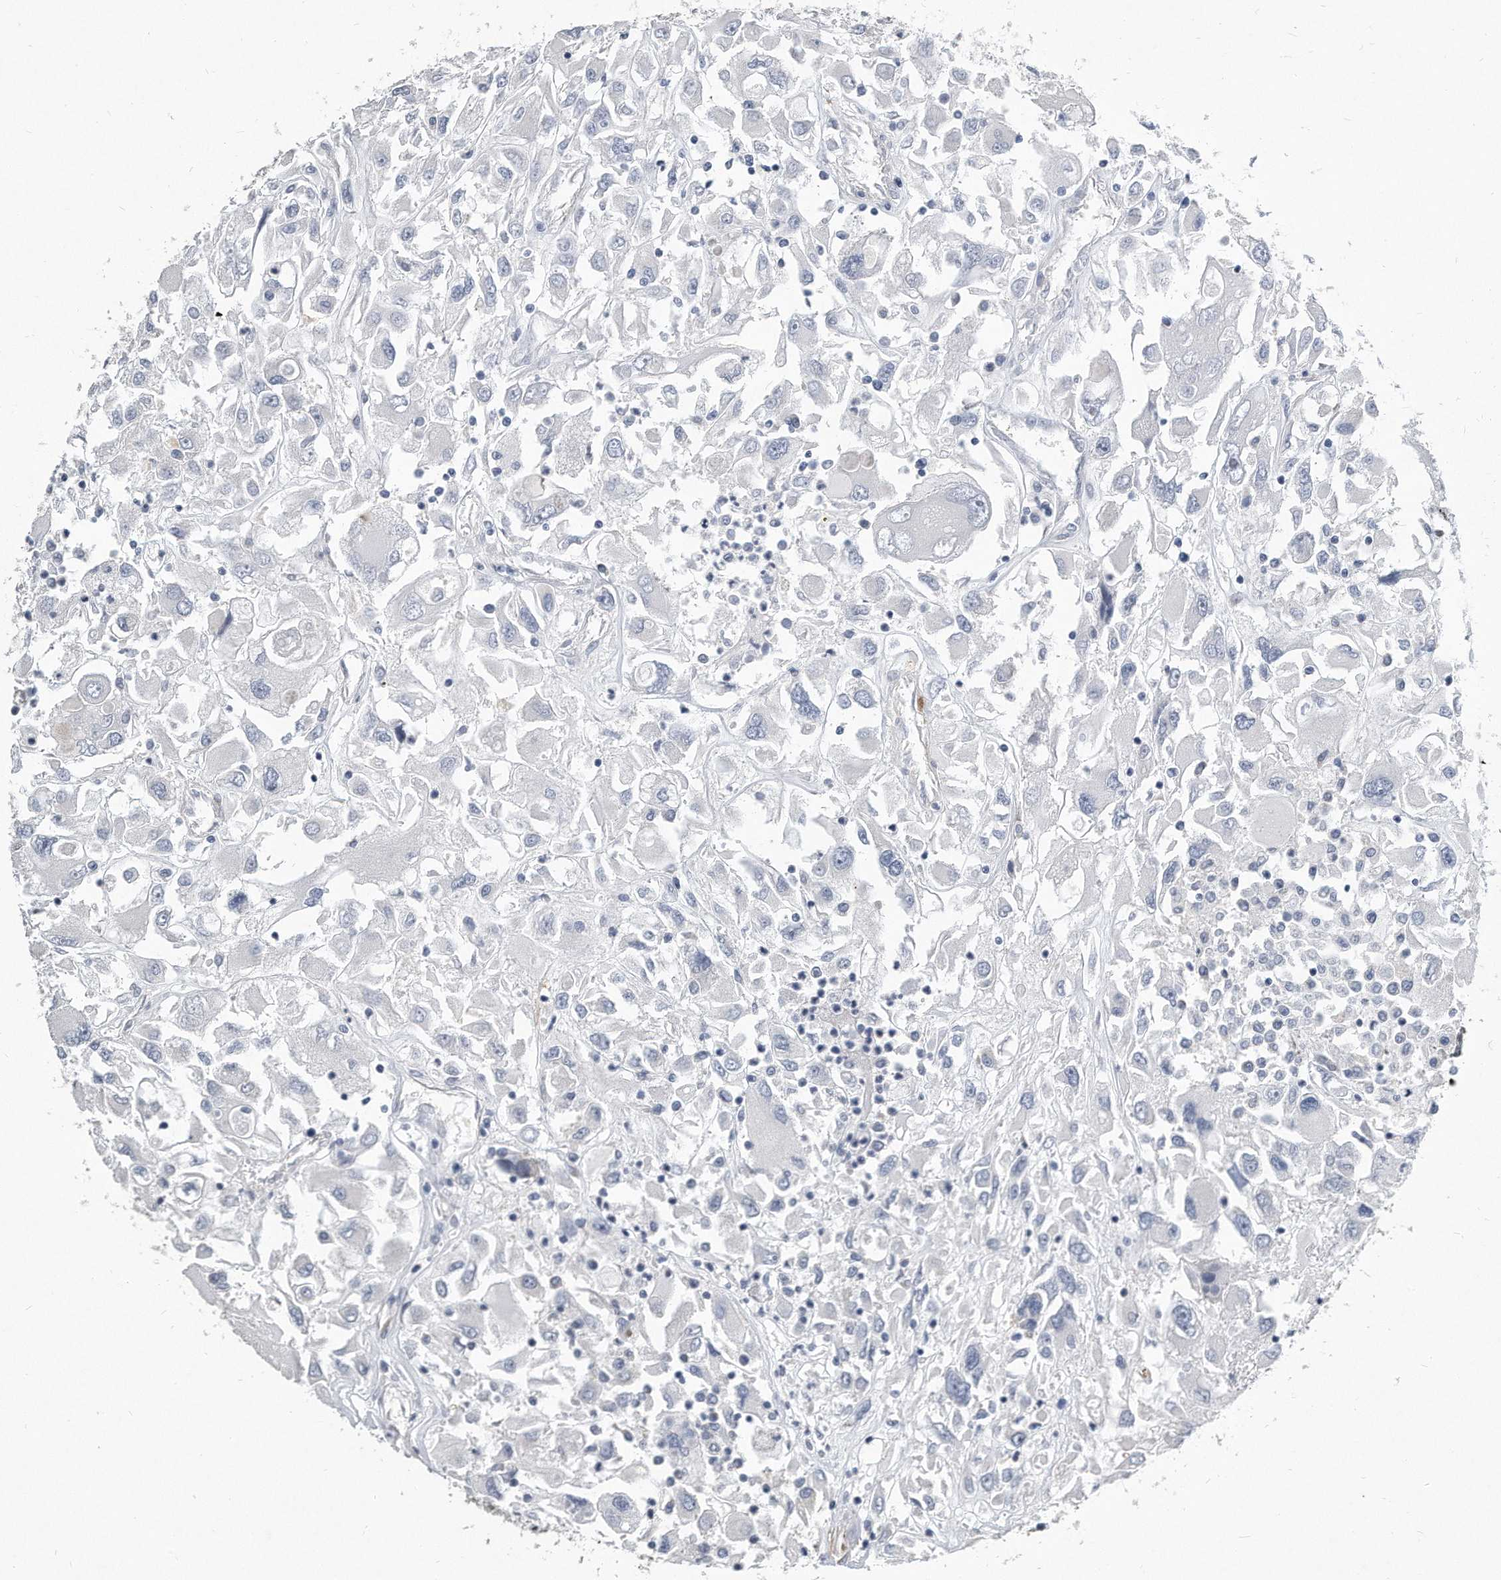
{"staining": {"intensity": "negative", "quantity": "none", "location": "none"}, "tissue": "renal cancer", "cell_type": "Tumor cells", "image_type": "cancer", "snomed": [{"axis": "morphology", "description": "Adenocarcinoma, NOS"}, {"axis": "topography", "description": "Kidney"}], "caption": "Immunohistochemical staining of human renal cancer exhibits no significant expression in tumor cells. (DAB immunohistochemistry with hematoxylin counter stain).", "gene": "EIF2B4", "patient": {"sex": "female", "age": 52}}